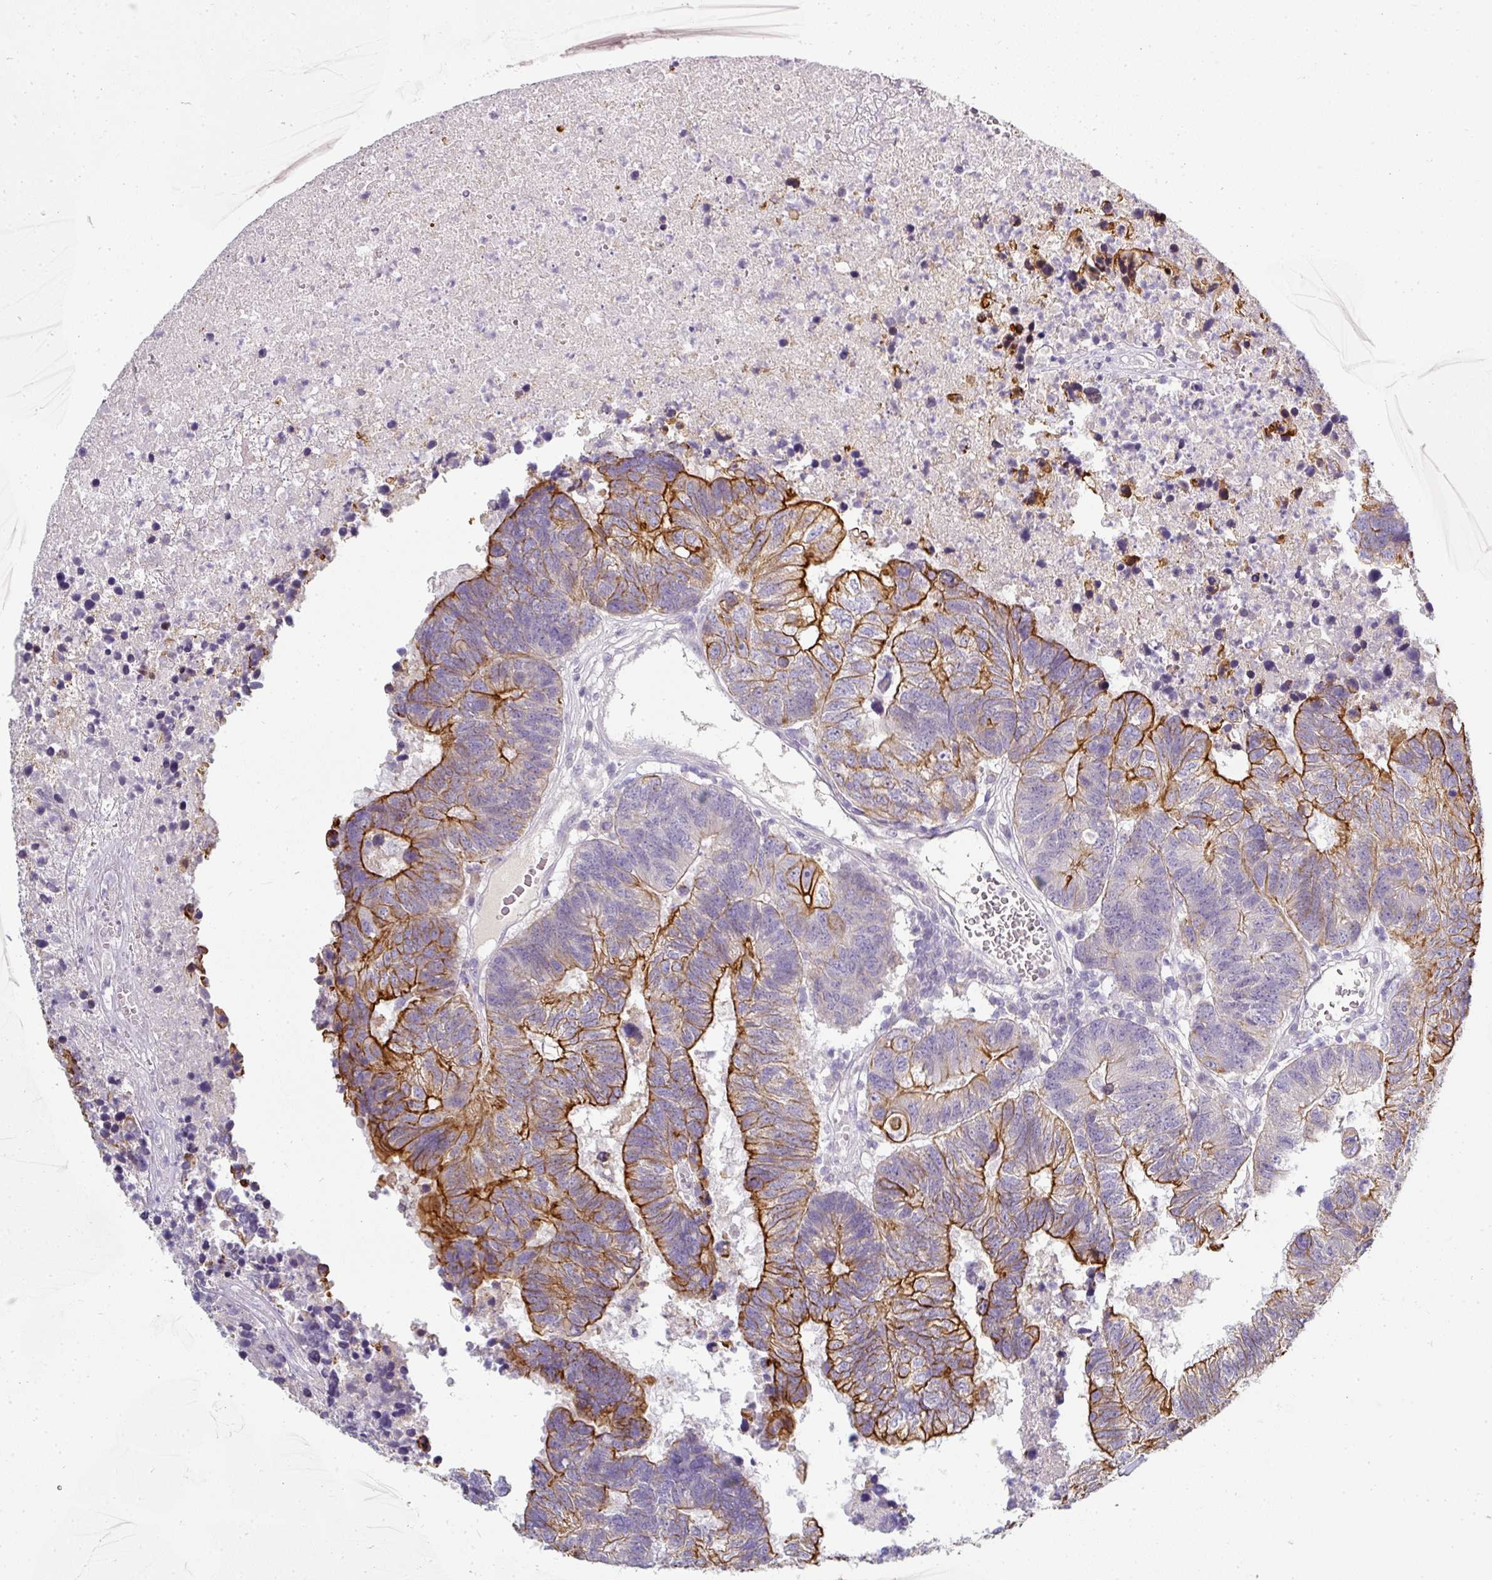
{"staining": {"intensity": "strong", "quantity": ">75%", "location": "cytoplasmic/membranous"}, "tissue": "colorectal cancer", "cell_type": "Tumor cells", "image_type": "cancer", "snomed": [{"axis": "morphology", "description": "Adenocarcinoma, NOS"}, {"axis": "topography", "description": "Colon"}], "caption": "Tumor cells exhibit high levels of strong cytoplasmic/membranous staining in approximately >75% of cells in colorectal adenocarcinoma.", "gene": "ASXL3", "patient": {"sex": "female", "age": 48}}